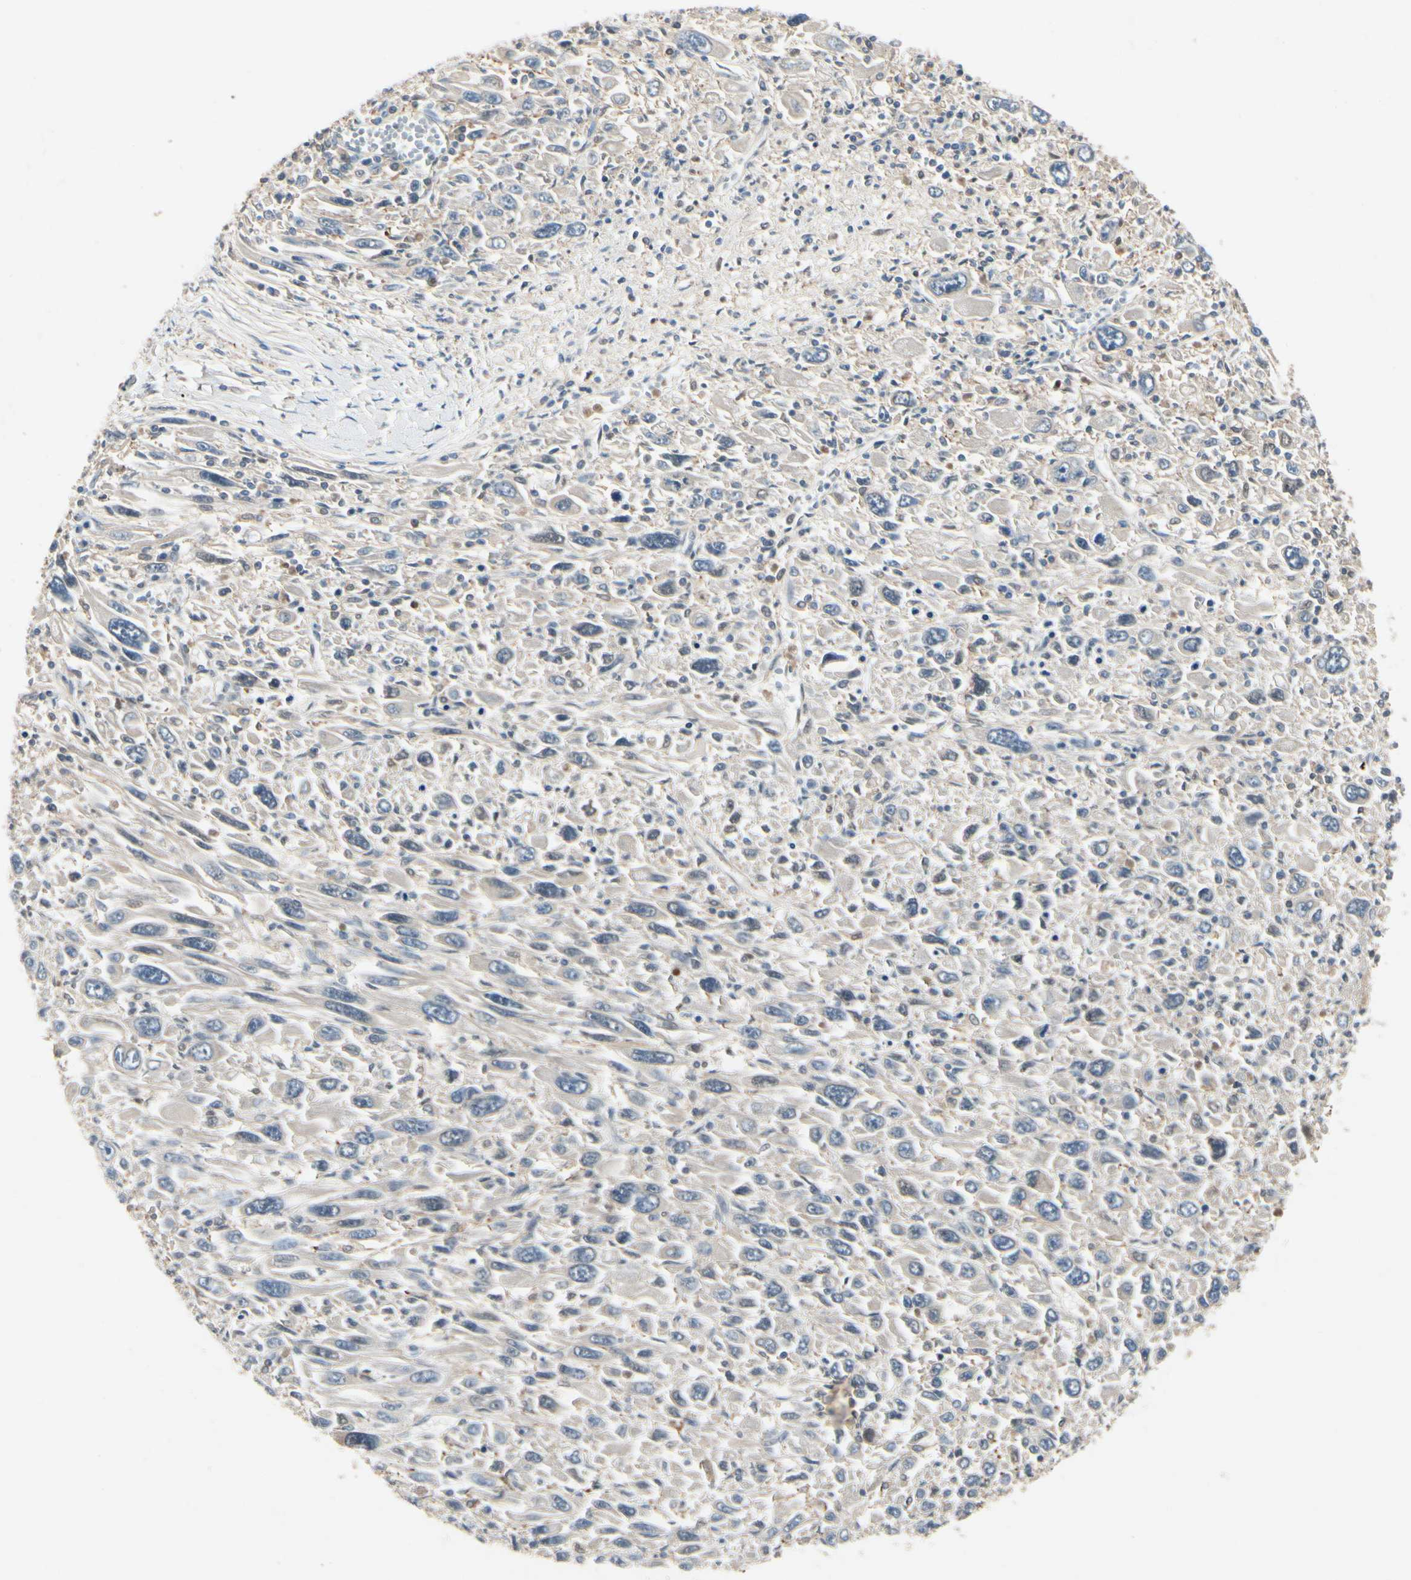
{"staining": {"intensity": "weak", "quantity": "25%-75%", "location": "cytoplasmic/membranous"}, "tissue": "melanoma", "cell_type": "Tumor cells", "image_type": "cancer", "snomed": [{"axis": "morphology", "description": "Malignant melanoma, Metastatic site"}, {"axis": "topography", "description": "Skin"}], "caption": "Malignant melanoma (metastatic site) stained for a protein (brown) shows weak cytoplasmic/membranous positive positivity in about 25%-75% of tumor cells.", "gene": "RNF14", "patient": {"sex": "female", "age": 56}}